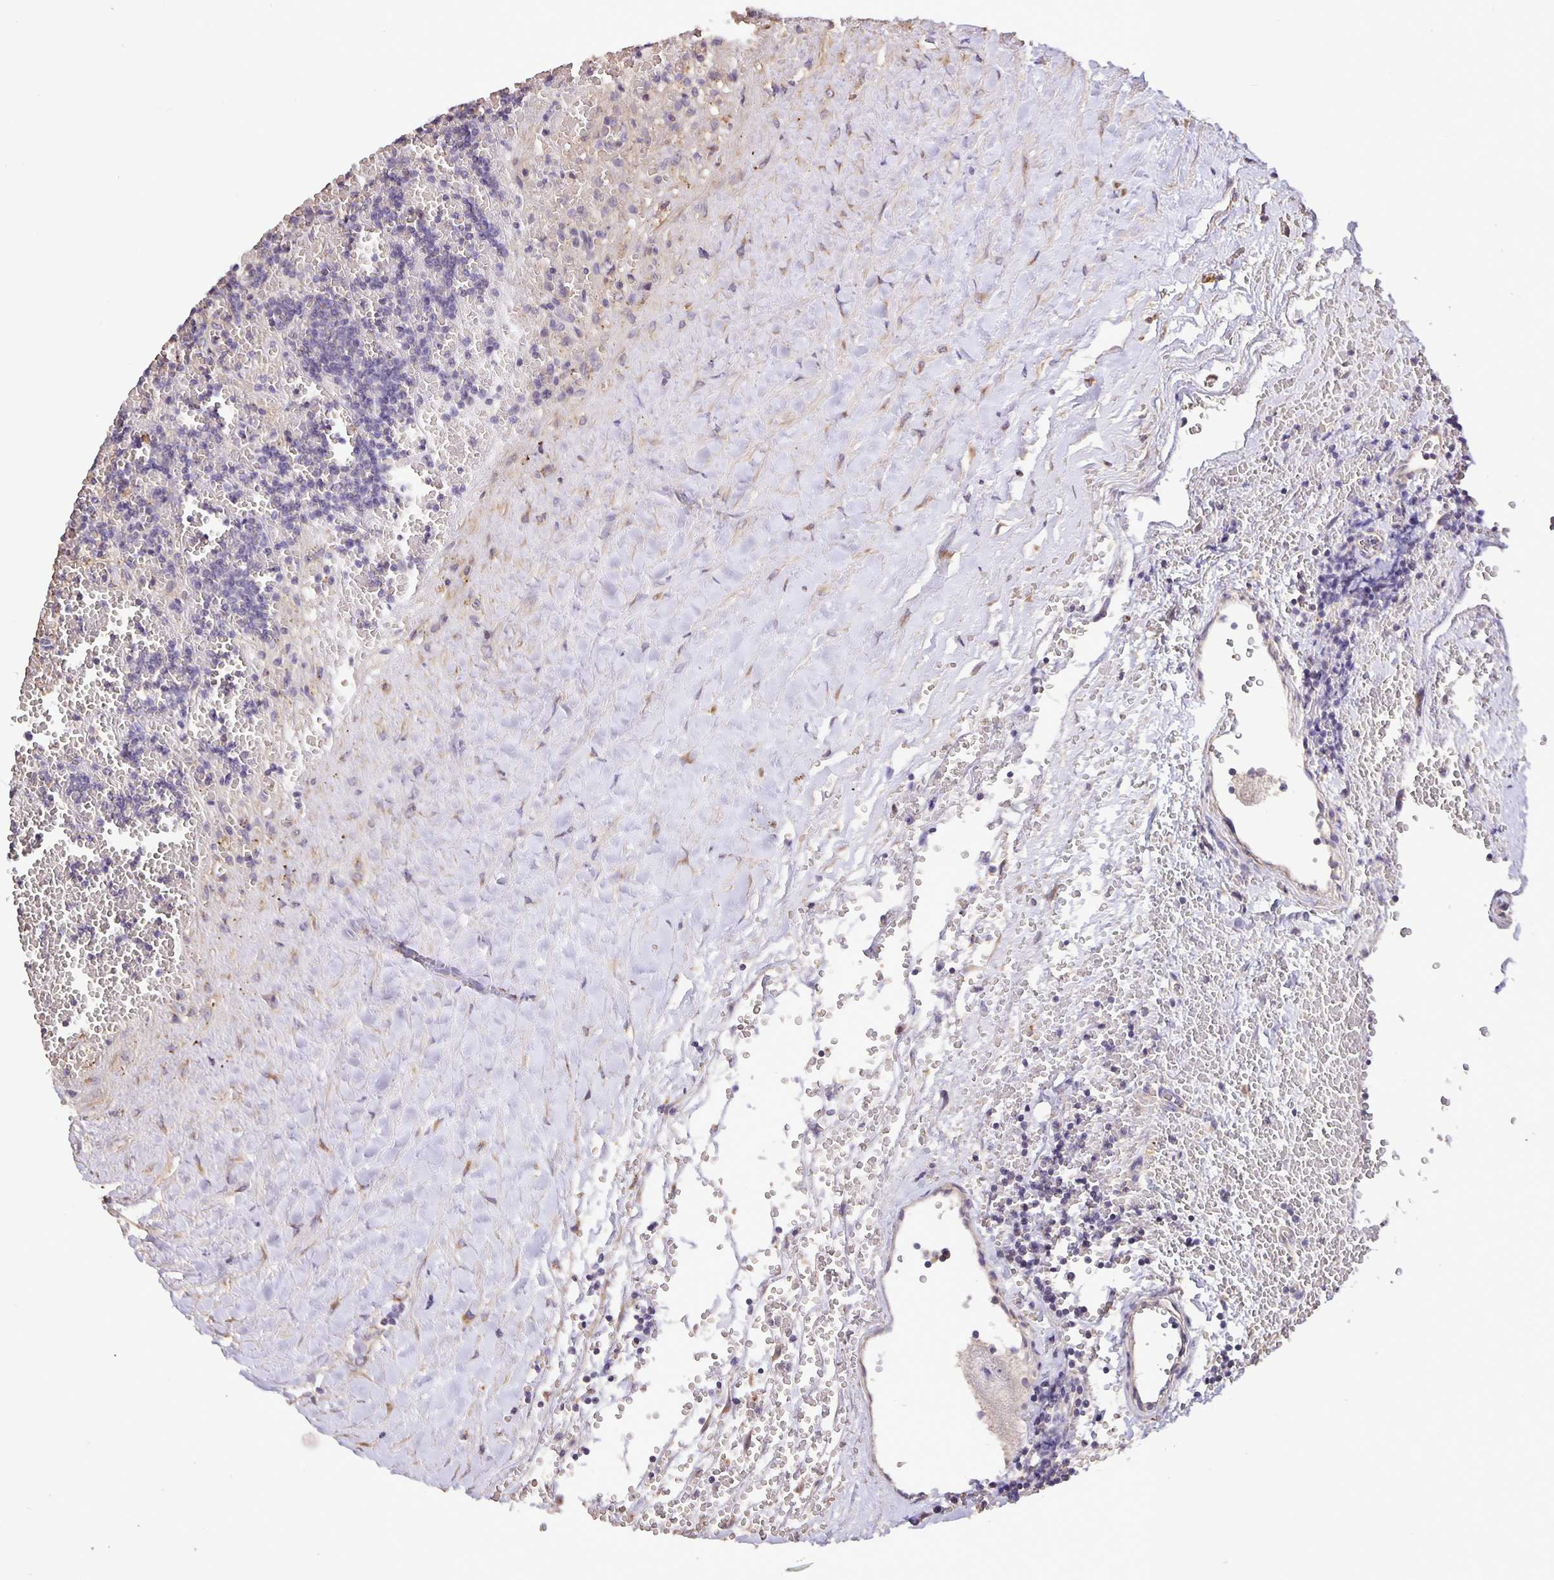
{"staining": {"intensity": "negative", "quantity": "none", "location": "none"}, "tissue": "lymphoma", "cell_type": "Tumor cells", "image_type": "cancer", "snomed": [{"axis": "morphology", "description": "Malignant lymphoma, non-Hodgkin's type, Low grade"}, {"axis": "topography", "description": "Spleen"}], "caption": "The immunohistochemistry (IHC) micrograph has no significant staining in tumor cells of malignant lymphoma, non-Hodgkin's type (low-grade) tissue.", "gene": "TMEM71", "patient": {"sex": "male", "age": 60}}